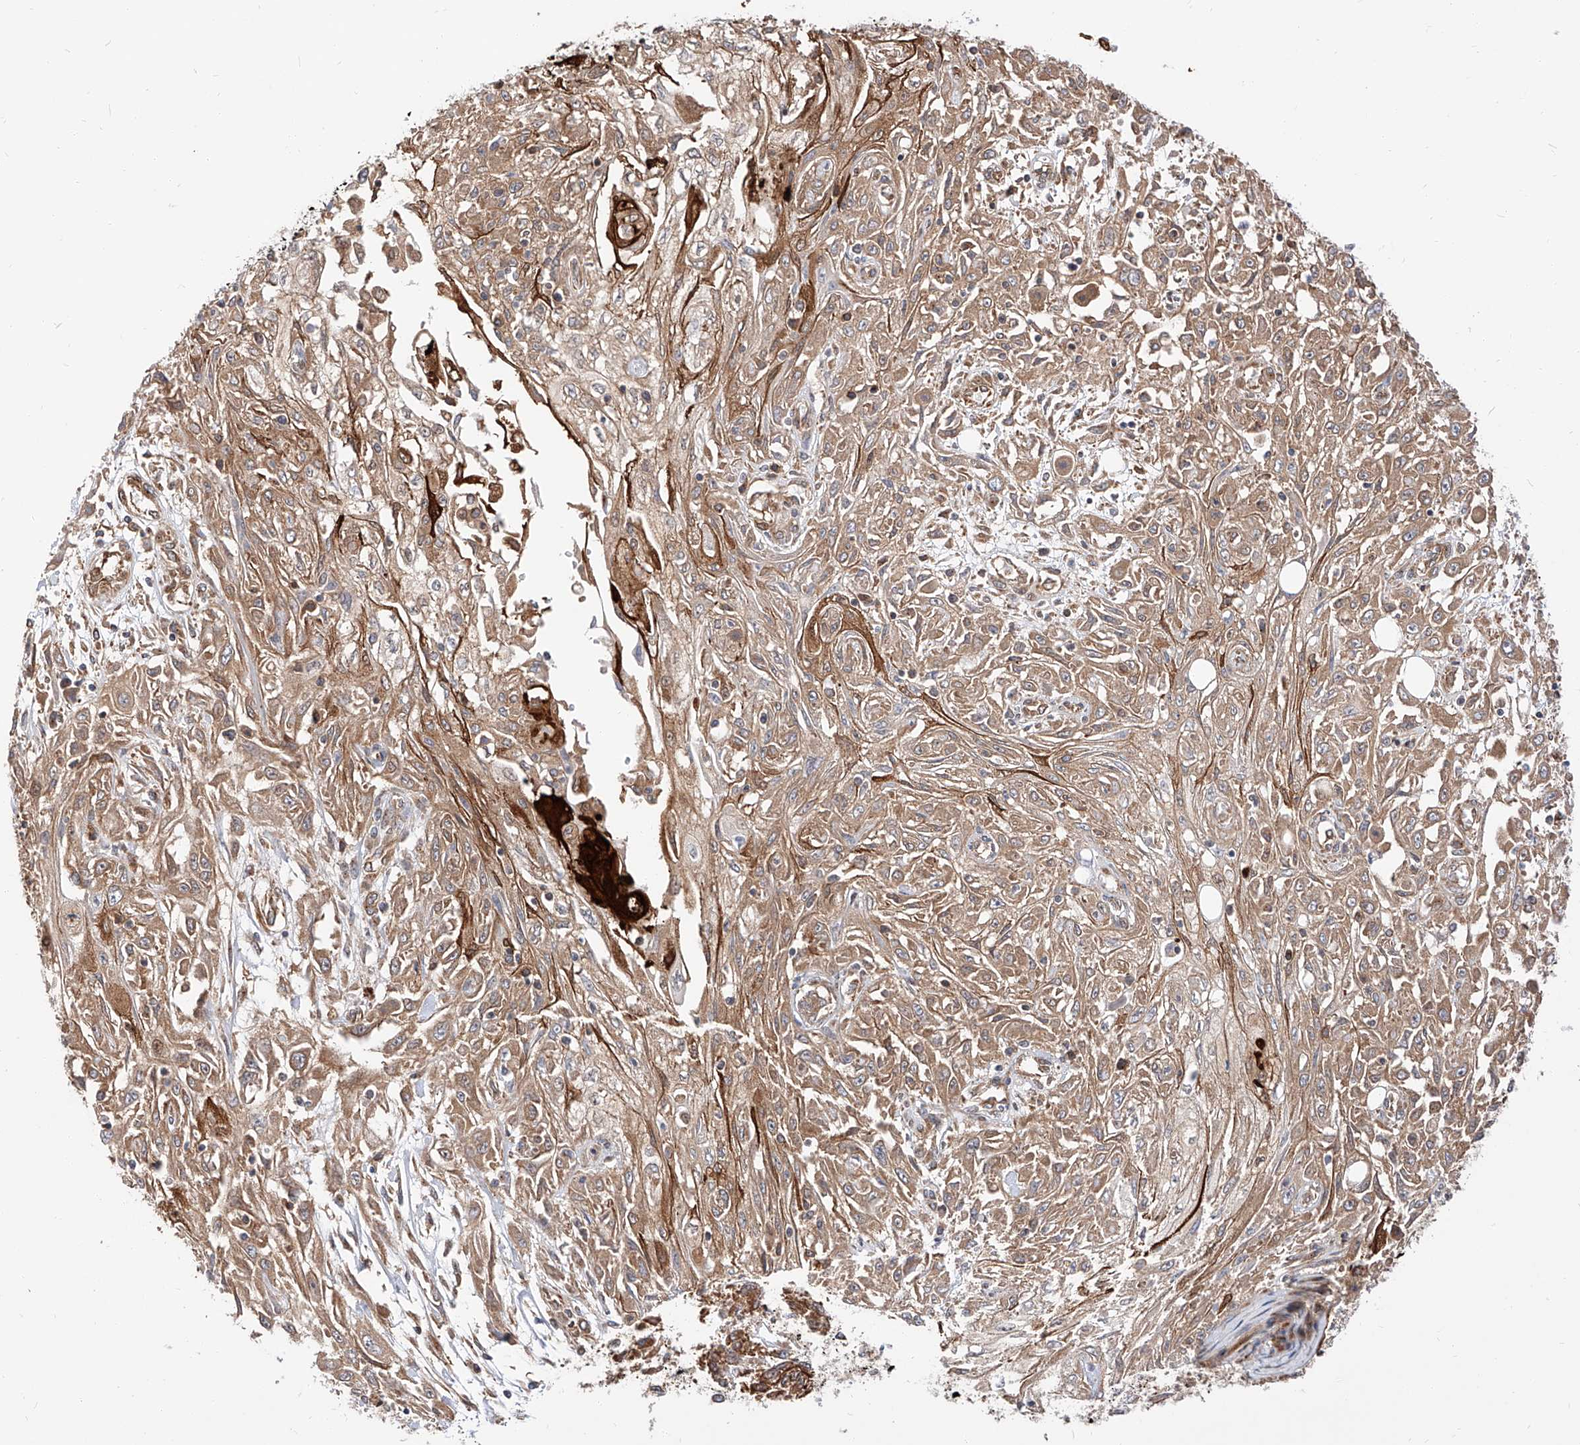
{"staining": {"intensity": "moderate", "quantity": ">75%", "location": "cytoplasmic/membranous"}, "tissue": "skin cancer", "cell_type": "Tumor cells", "image_type": "cancer", "snomed": [{"axis": "morphology", "description": "Squamous cell carcinoma, NOS"}, {"axis": "morphology", "description": "Squamous cell carcinoma, metastatic, NOS"}, {"axis": "topography", "description": "Skin"}, {"axis": "topography", "description": "Lymph node"}], "caption": "Skin cancer (squamous cell carcinoma) stained with immunohistochemistry shows moderate cytoplasmic/membranous staining in about >75% of tumor cells.", "gene": "ISCA2", "patient": {"sex": "male", "age": 75}}